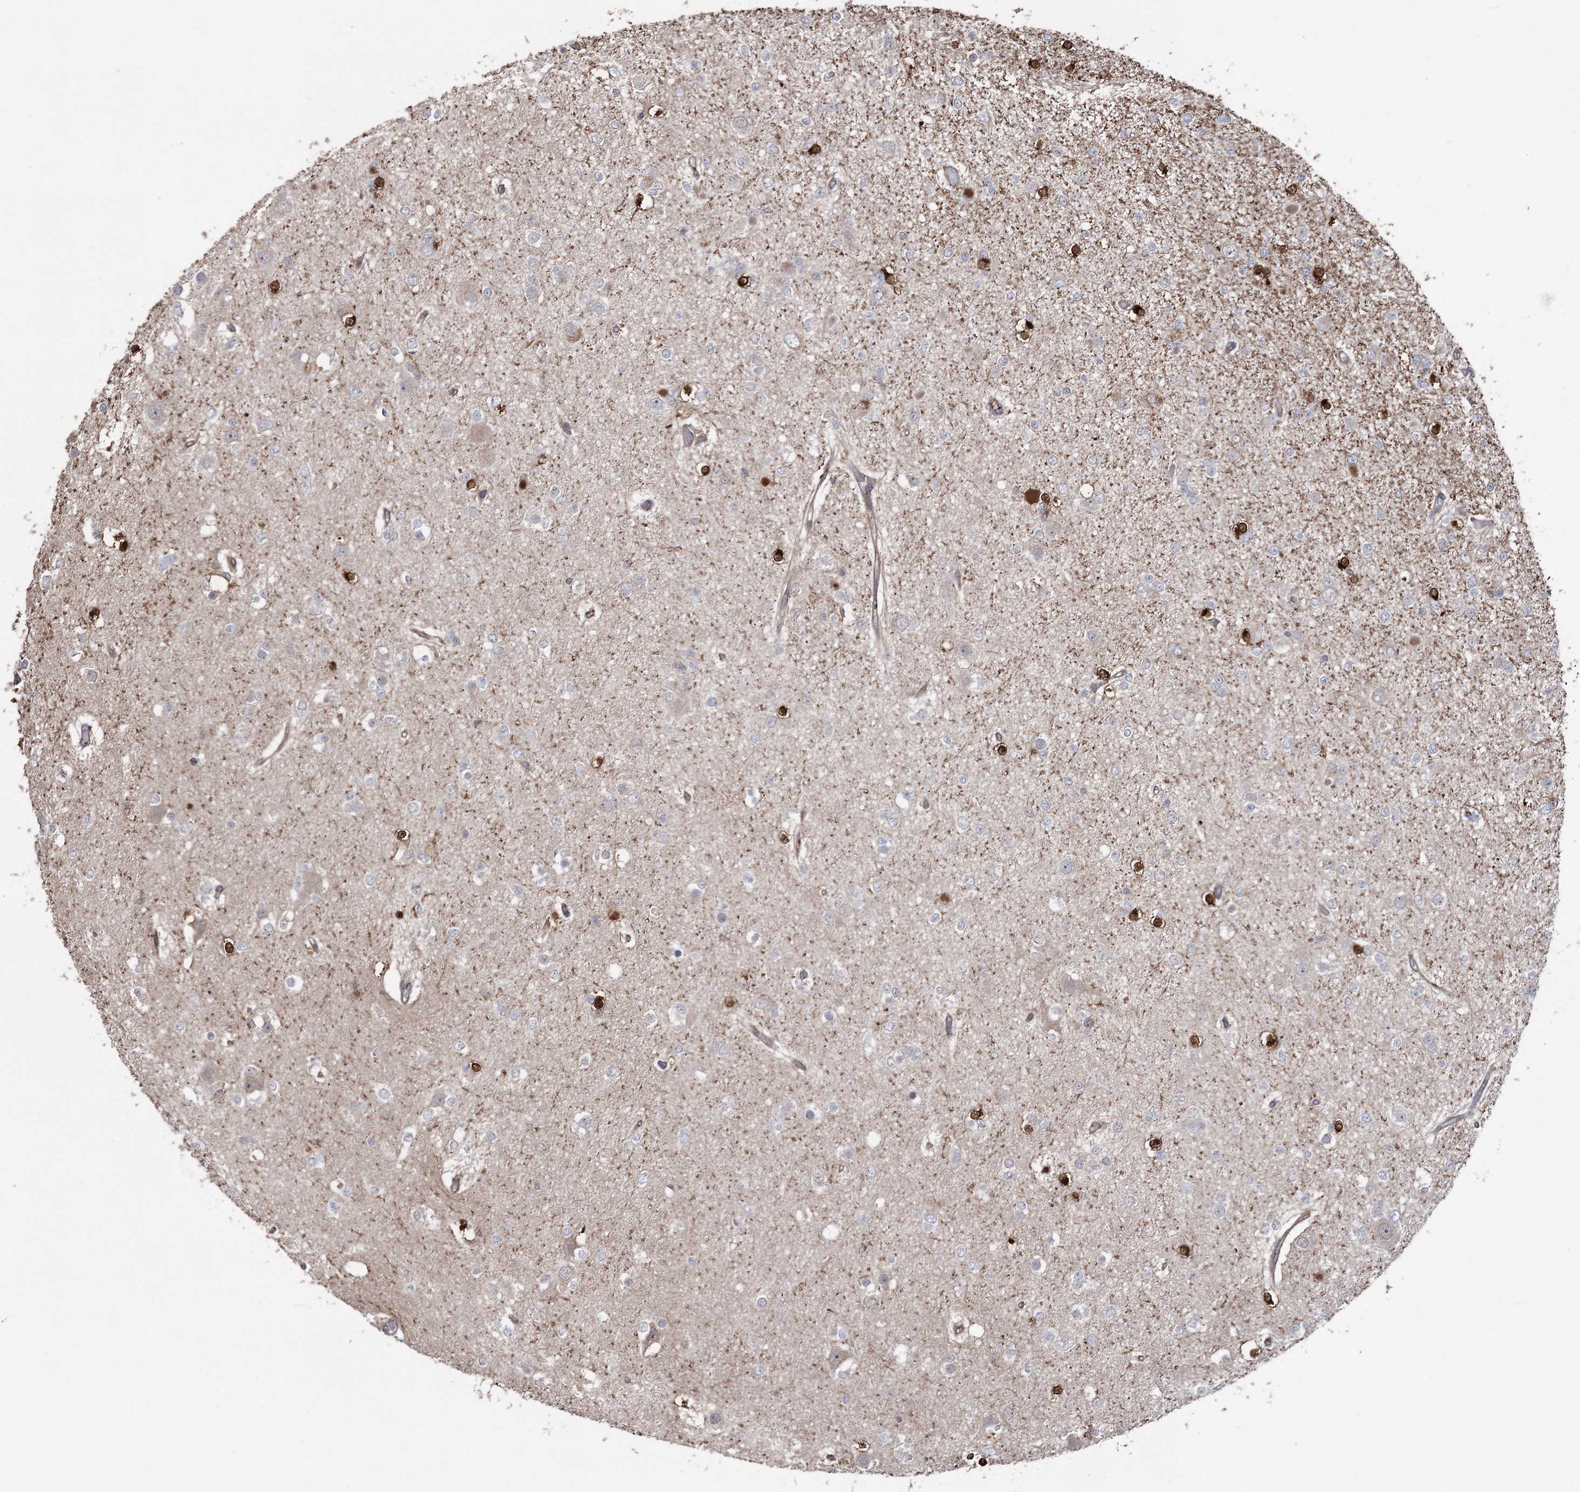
{"staining": {"intensity": "negative", "quantity": "none", "location": "none"}, "tissue": "glioma", "cell_type": "Tumor cells", "image_type": "cancer", "snomed": [{"axis": "morphology", "description": "Glioma, malignant, Low grade"}, {"axis": "topography", "description": "Brain"}], "caption": "High power microscopy micrograph of an immunohistochemistry image of glioma, revealing no significant positivity in tumor cells.", "gene": "OTUD1", "patient": {"sex": "female", "age": 22}}